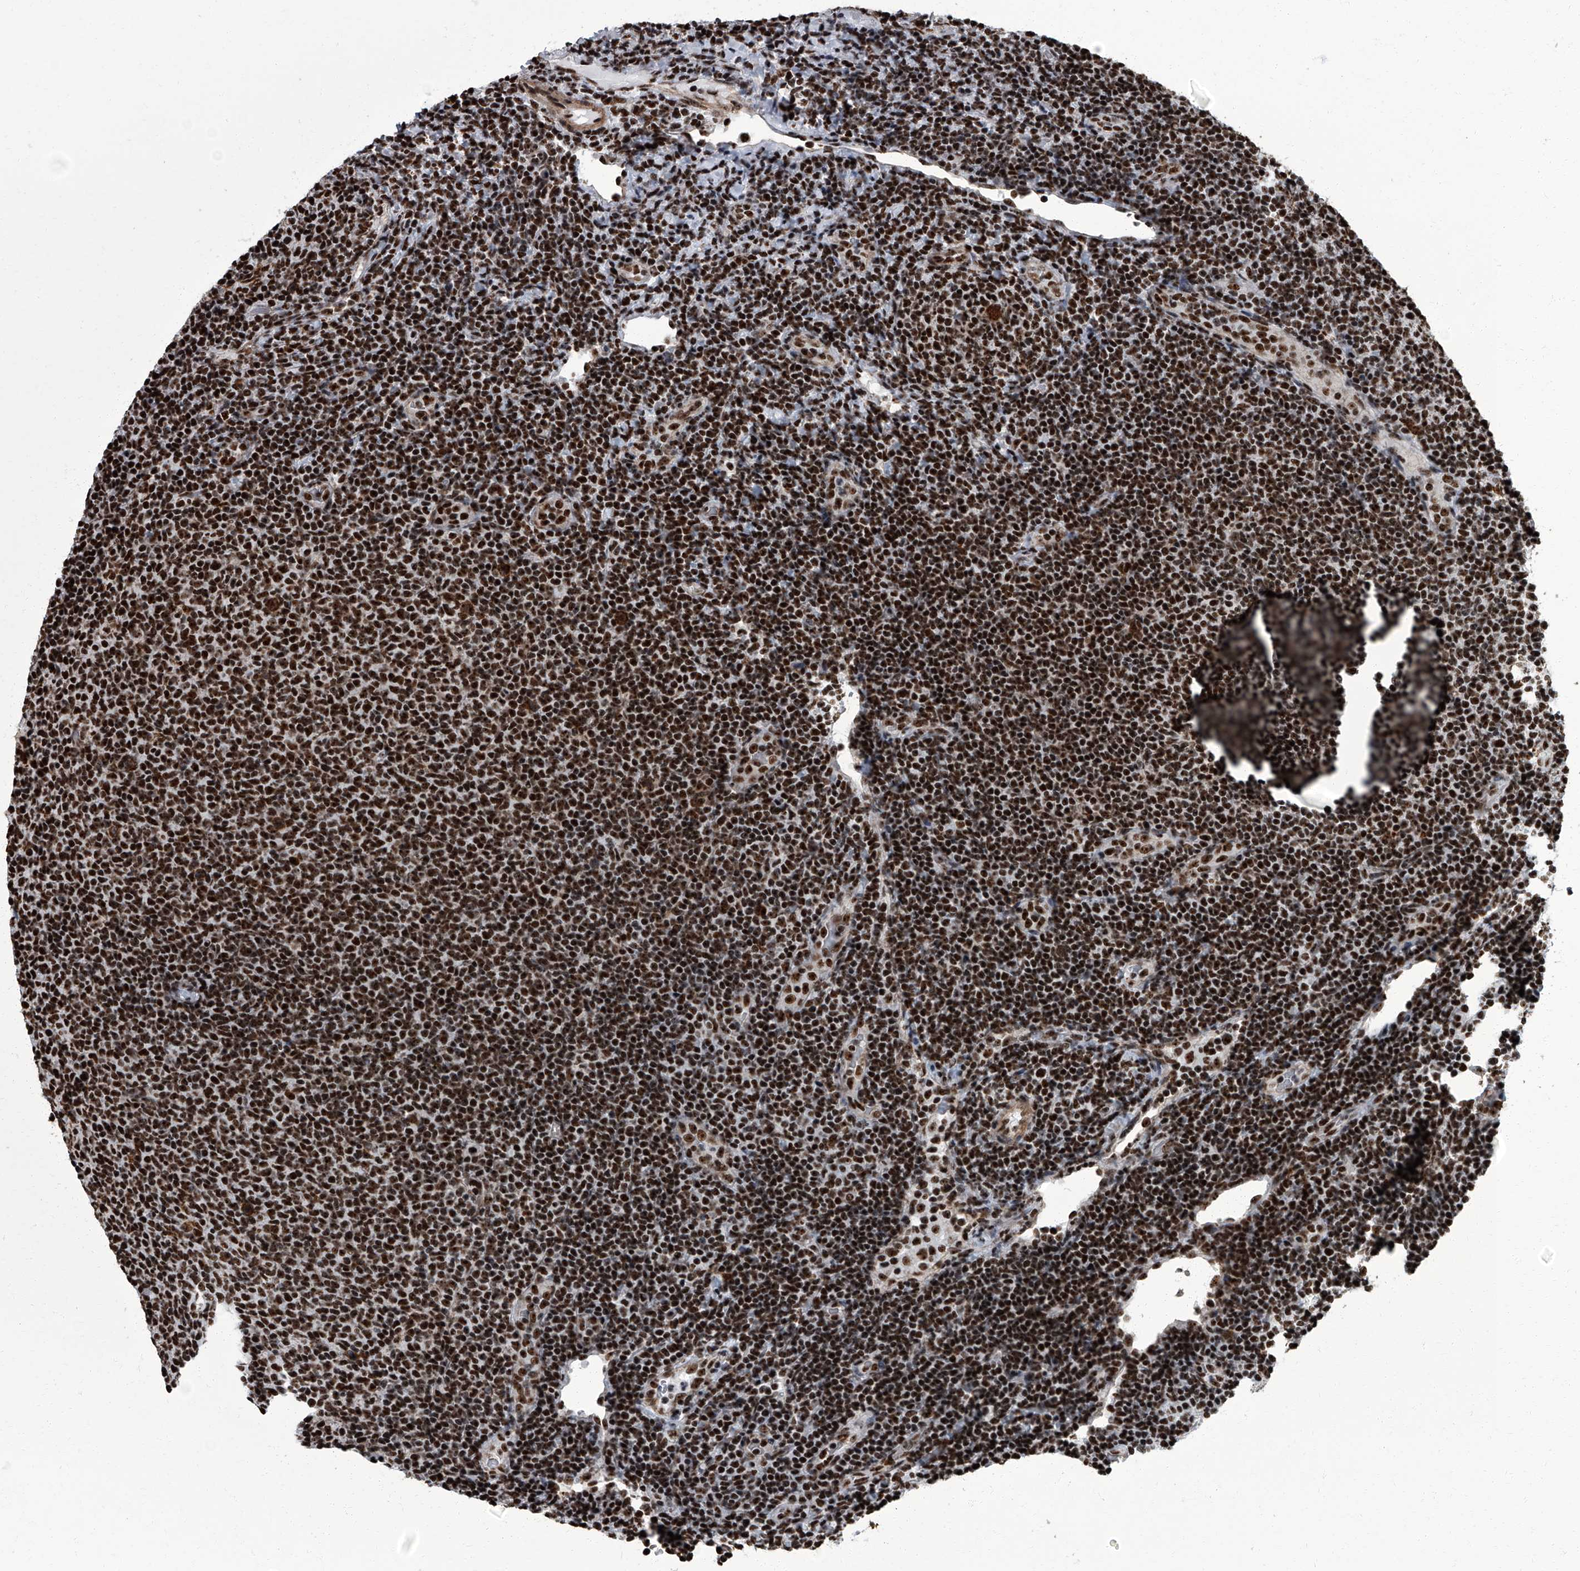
{"staining": {"intensity": "strong", "quantity": ">75%", "location": "nuclear"}, "tissue": "lymphoma", "cell_type": "Tumor cells", "image_type": "cancer", "snomed": [{"axis": "morphology", "description": "Malignant lymphoma, non-Hodgkin's type, Low grade"}, {"axis": "topography", "description": "Lymph node"}], "caption": "Lymphoma tissue exhibits strong nuclear staining in about >75% of tumor cells, visualized by immunohistochemistry.", "gene": "ZNF518B", "patient": {"sex": "male", "age": 66}}